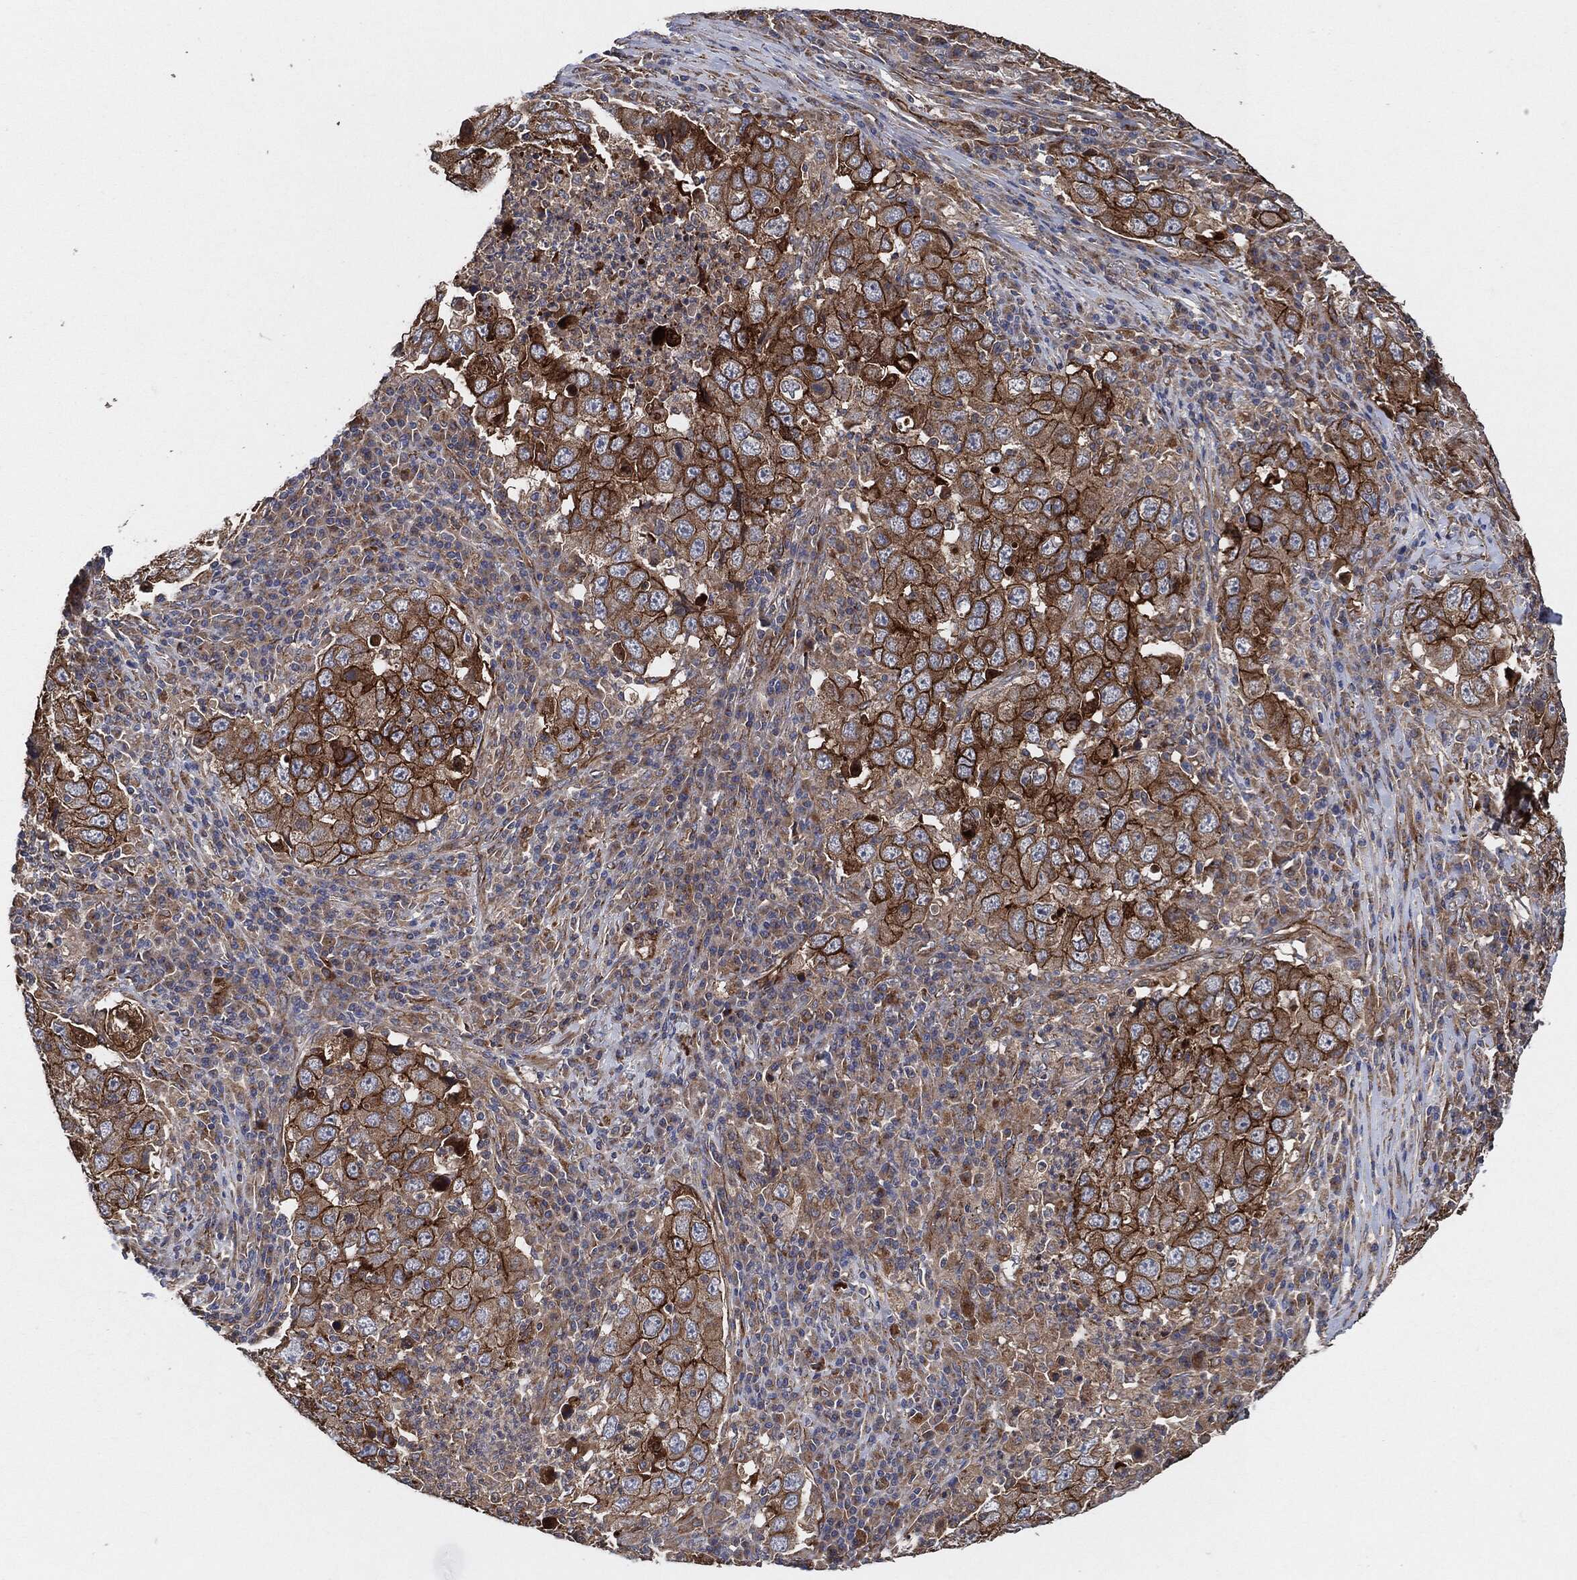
{"staining": {"intensity": "strong", "quantity": "25%-75%", "location": "cytoplasmic/membranous"}, "tissue": "lung cancer", "cell_type": "Tumor cells", "image_type": "cancer", "snomed": [{"axis": "morphology", "description": "Adenocarcinoma, NOS"}, {"axis": "topography", "description": "Lung"}], "caption": "A high amount of strong cytoplasmic/membranous staining is appreciated in approximately 25%-75% of tumor cells in lung cancer tissue.", "gene": "CTNNA1", "patient": {"sex": "male", "age": 73}}